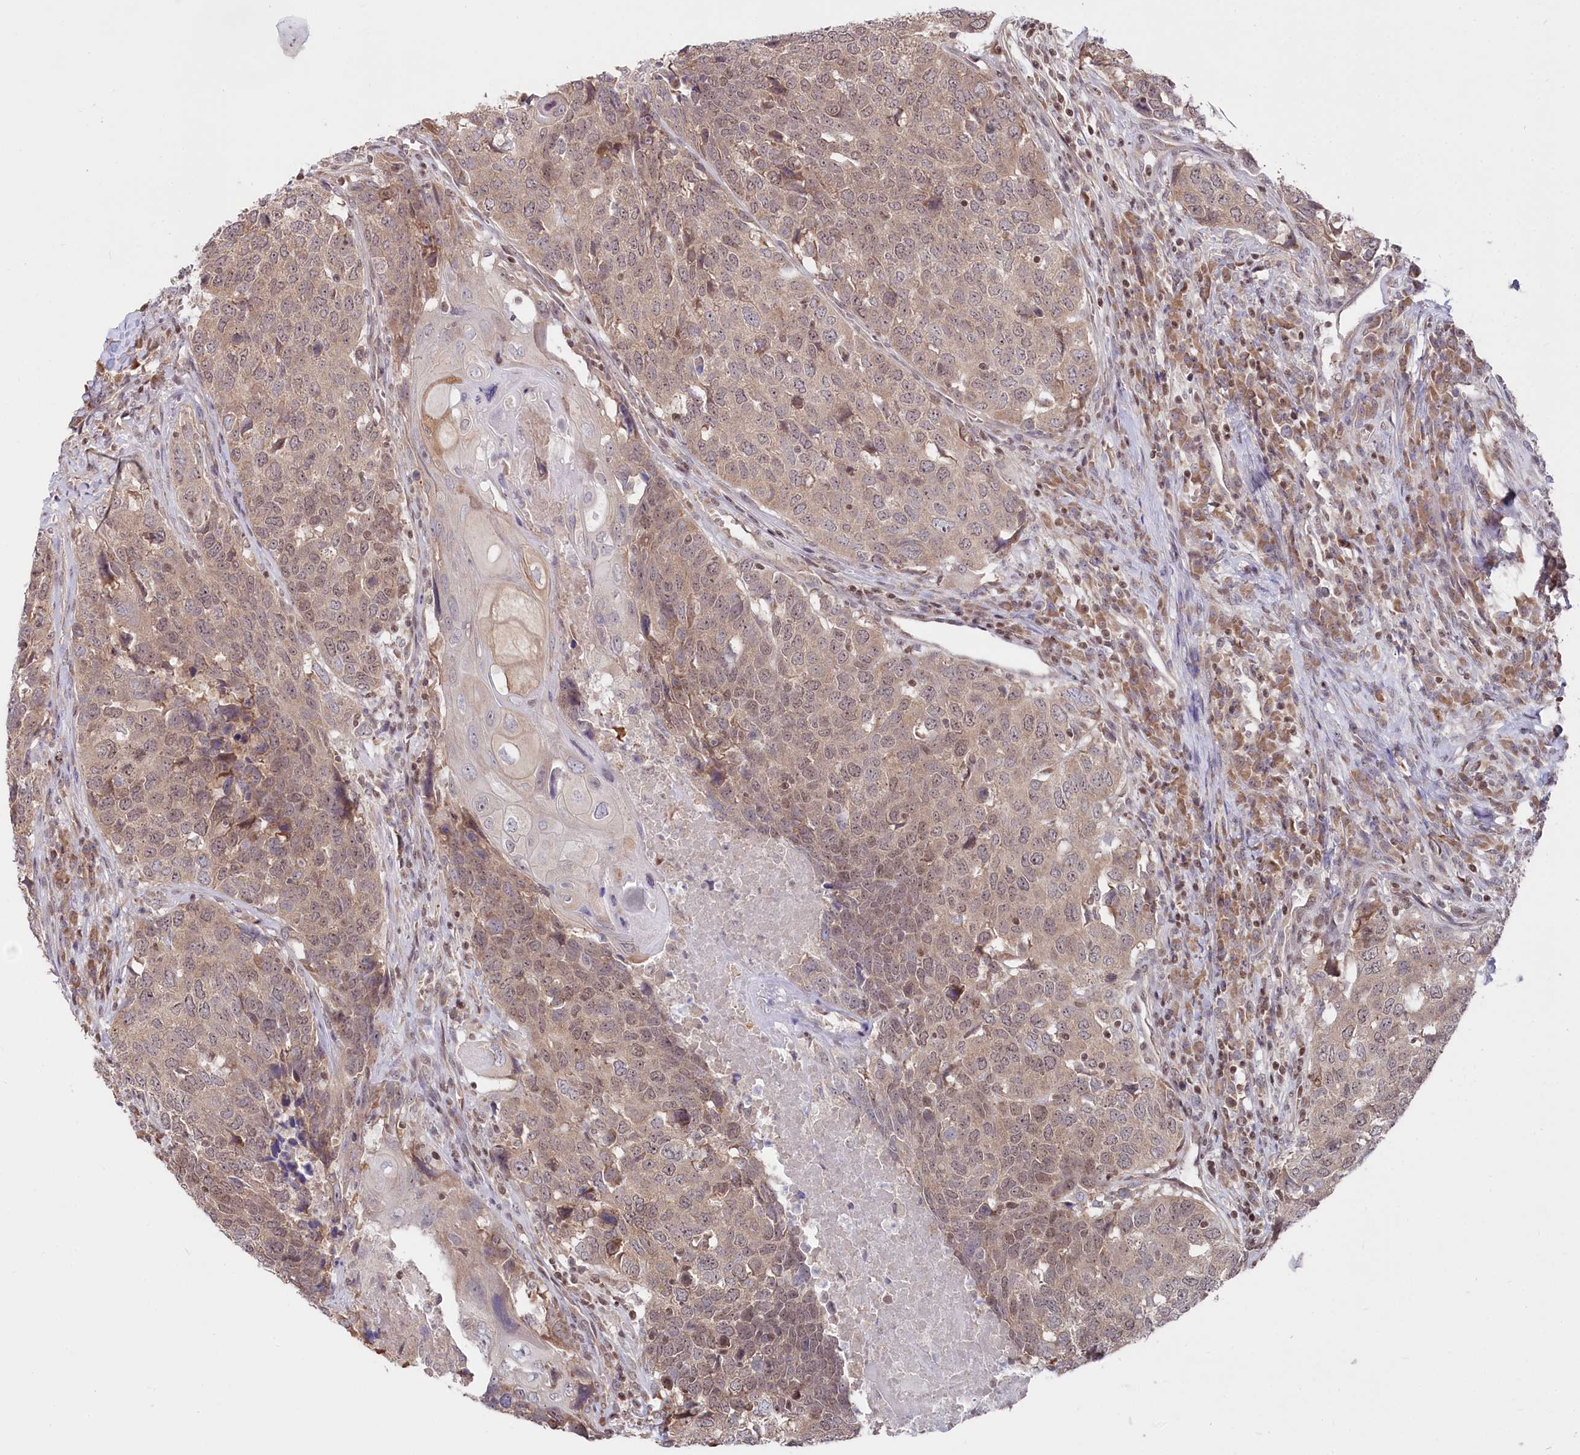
{"staining": {"intensity": "weak", "quantity": ">75%", "location": "nuclear"}, "tissue": "head and neck cancer", "cell_type": "Tumor cells", "image_type": "cancer", "snomed": [{"axis": "morphology", "description": "Squamous cell carcinoma, NOS"}, {"axis": "topography", "description": "Head-Neck"}], "caption": "Squamous cell carcinoma (head and neck) was stained to show a protein in brown. There is low levels of weak nuclear staining in approximately >75% of tumor cells.", "gene": "CGGBP1", "patient": {"sex": "male", "age": 66}}